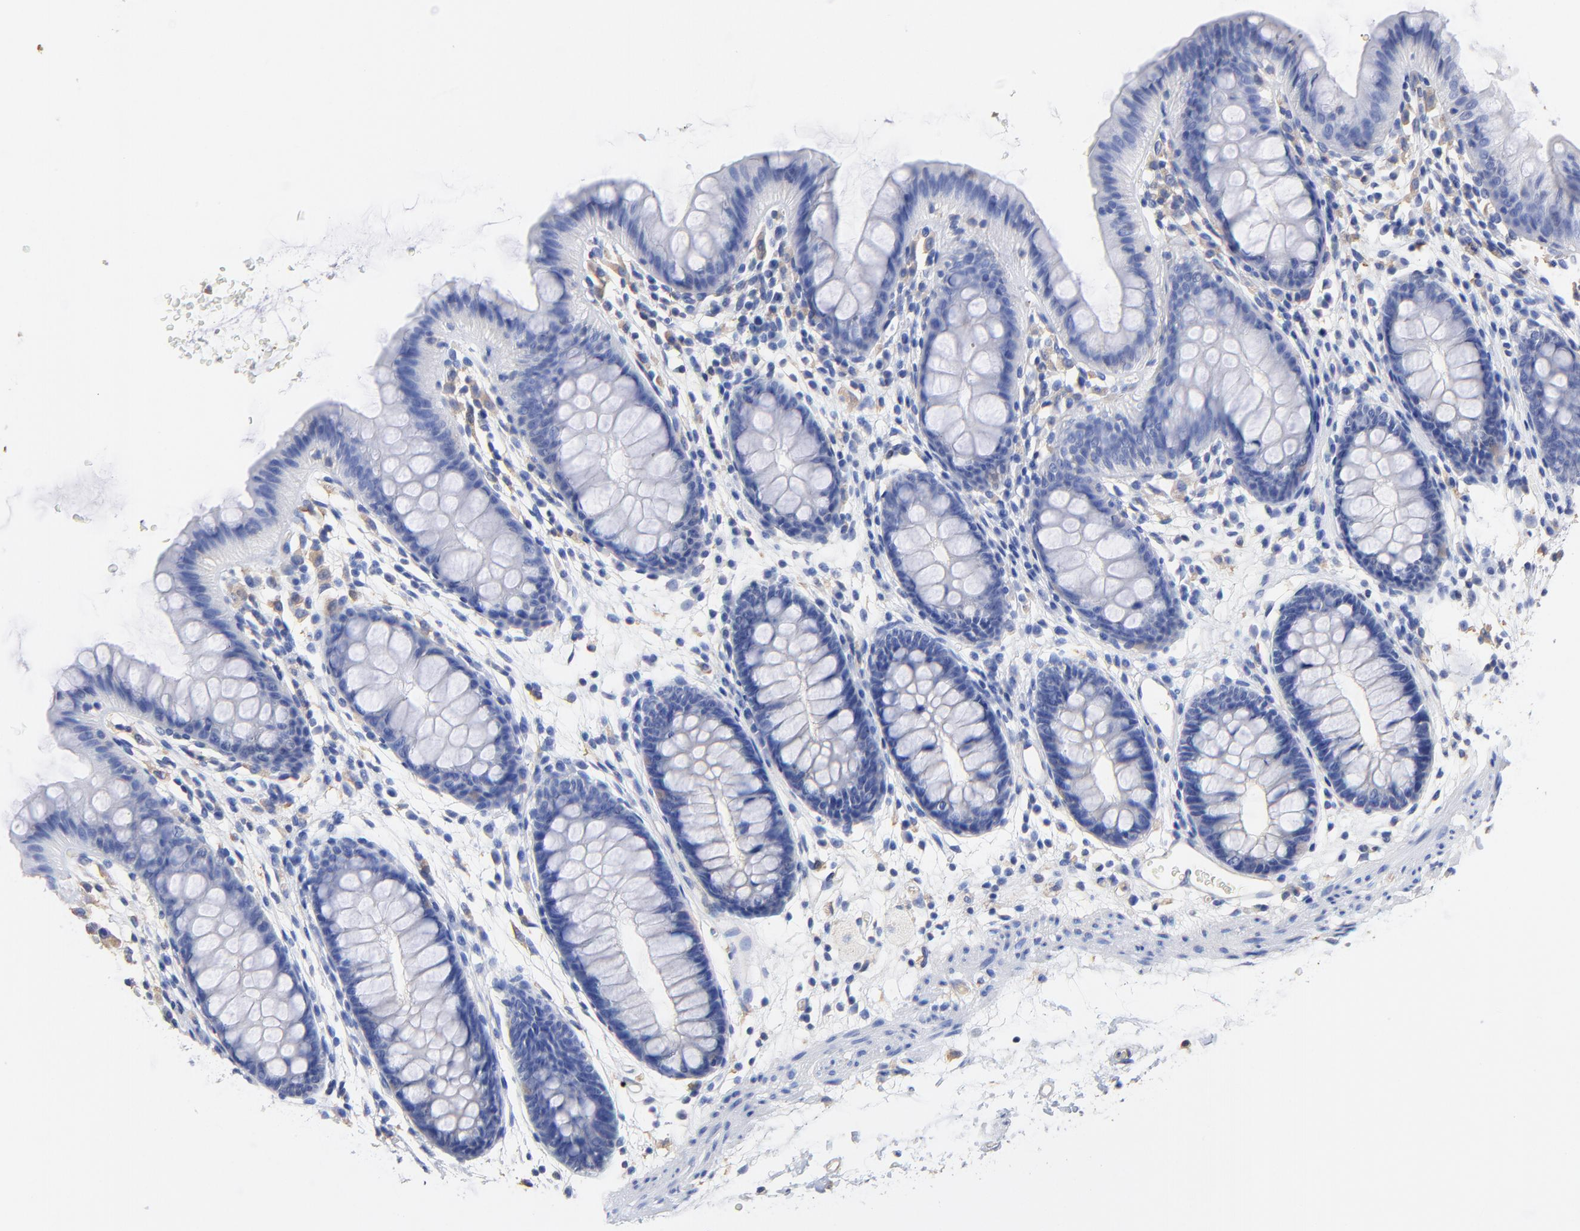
{"staining": {"intensity": "negative", "quantity": "none", "location": "none"}, "tissue": "colon", "cell_type": "Endothelial cells", "image_type": "normal", "snomed": [{"axis": "morphology", "description": "Normal tissue, NOS"}, {"axis": "topography", "description": "Smooth muscle"}, {"axis": "topography", "description": "Colon"}], "caption": "IHC of benign human colon shows no staining in endothelial cells.", "gene": "TAGLN2", "patient": {"sex": "male", "age": 67}}